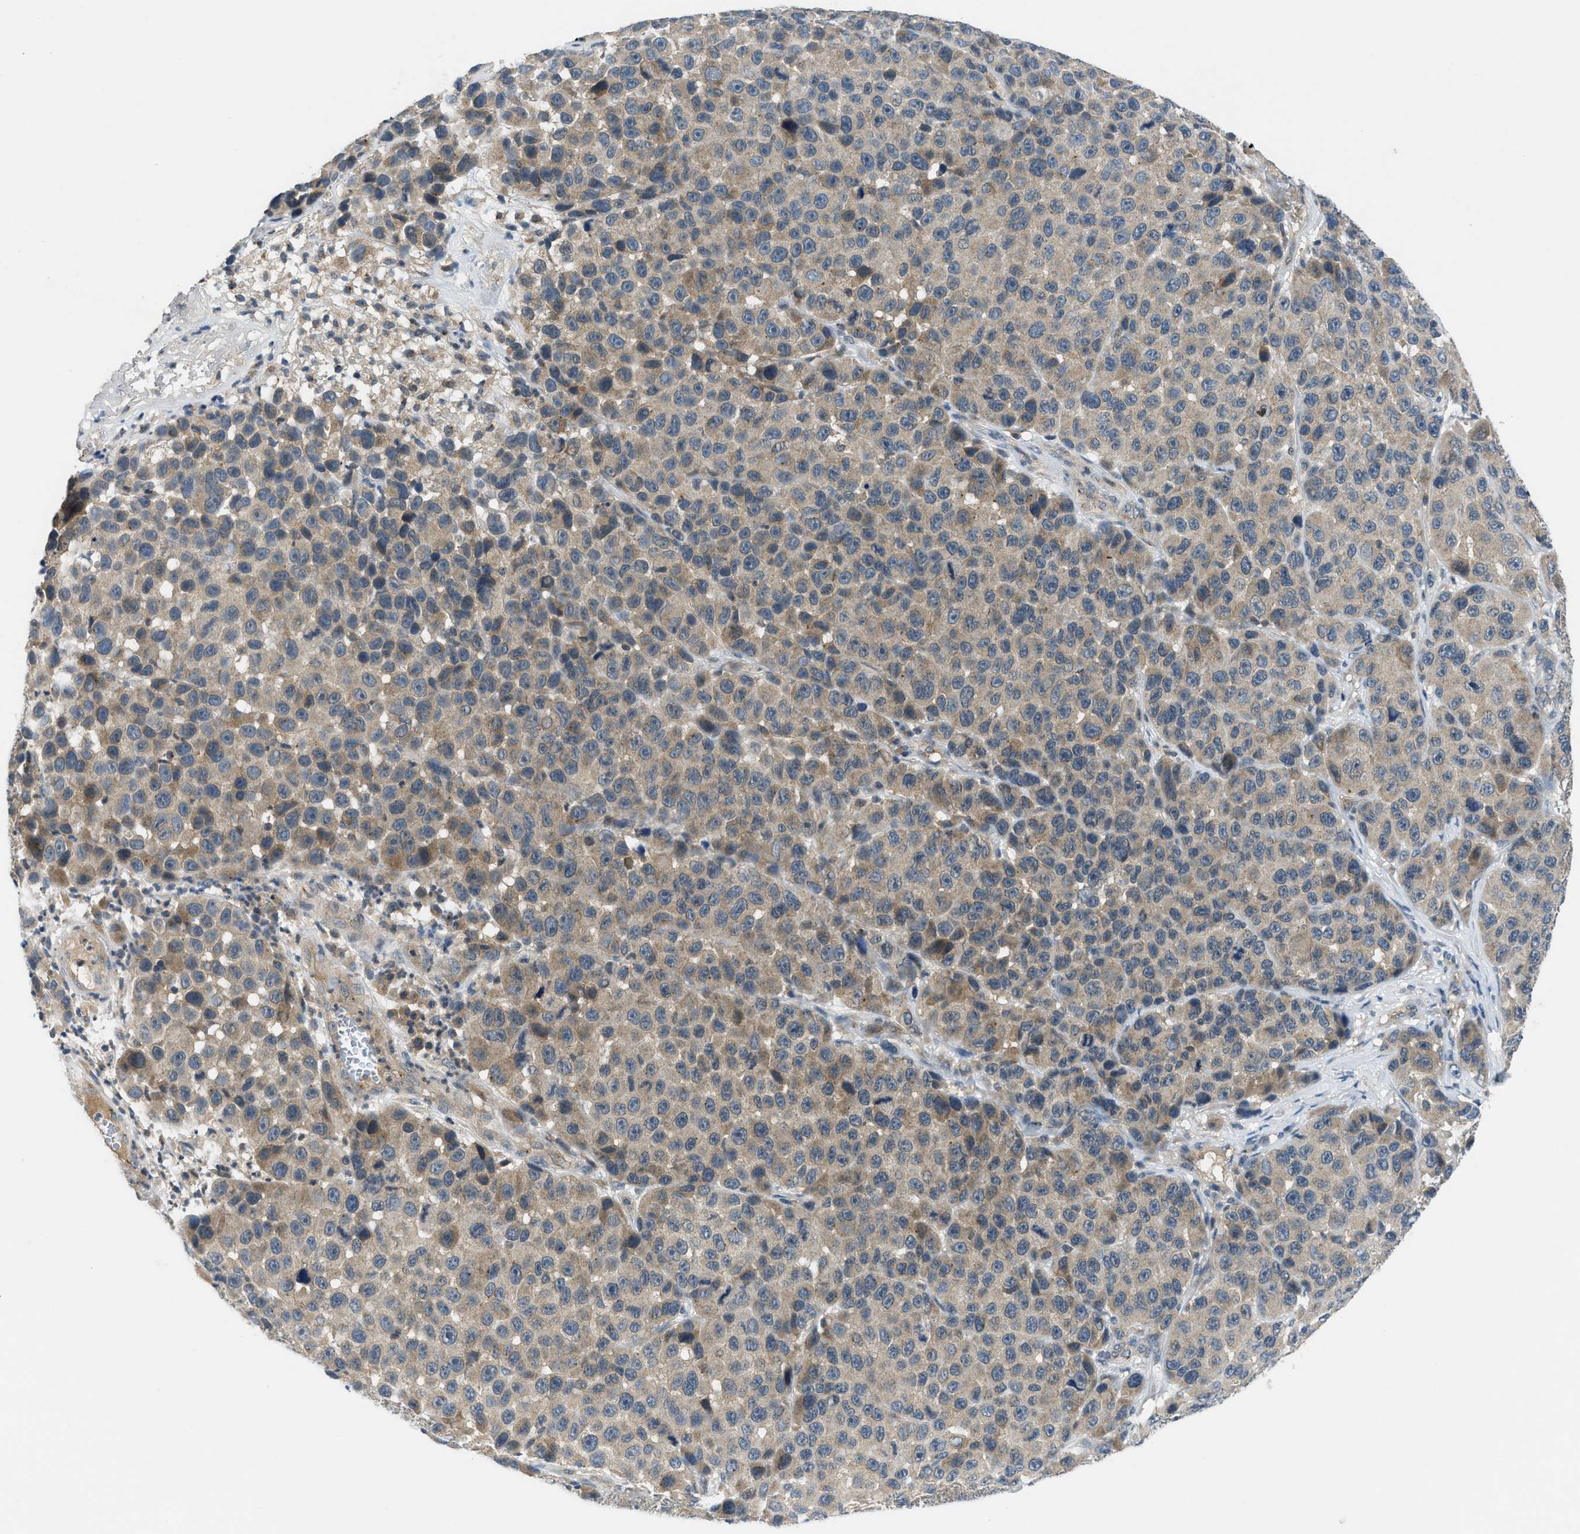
{"staining": {"intensity": "moderate", "quantity": ">75%", "location": "cytoplasmic/membranous"}, "tissue": "melanoma", "cell_type": "Tumor cells", "image_type": "cancer", "snomed": [{"axis": "morphology", "description": "Malignant melanoma, NOS"}, {"axis": "topography", "description": "Skin"}], "caption": "Approximately >75% of tumor cells in melanoma reveal moderate cytoplasmic/membranous protein positivity as visualized by brown immunohistochemical staining.", "gene": "PDE7A", "patient": {"sex": "male", "age": 53}}